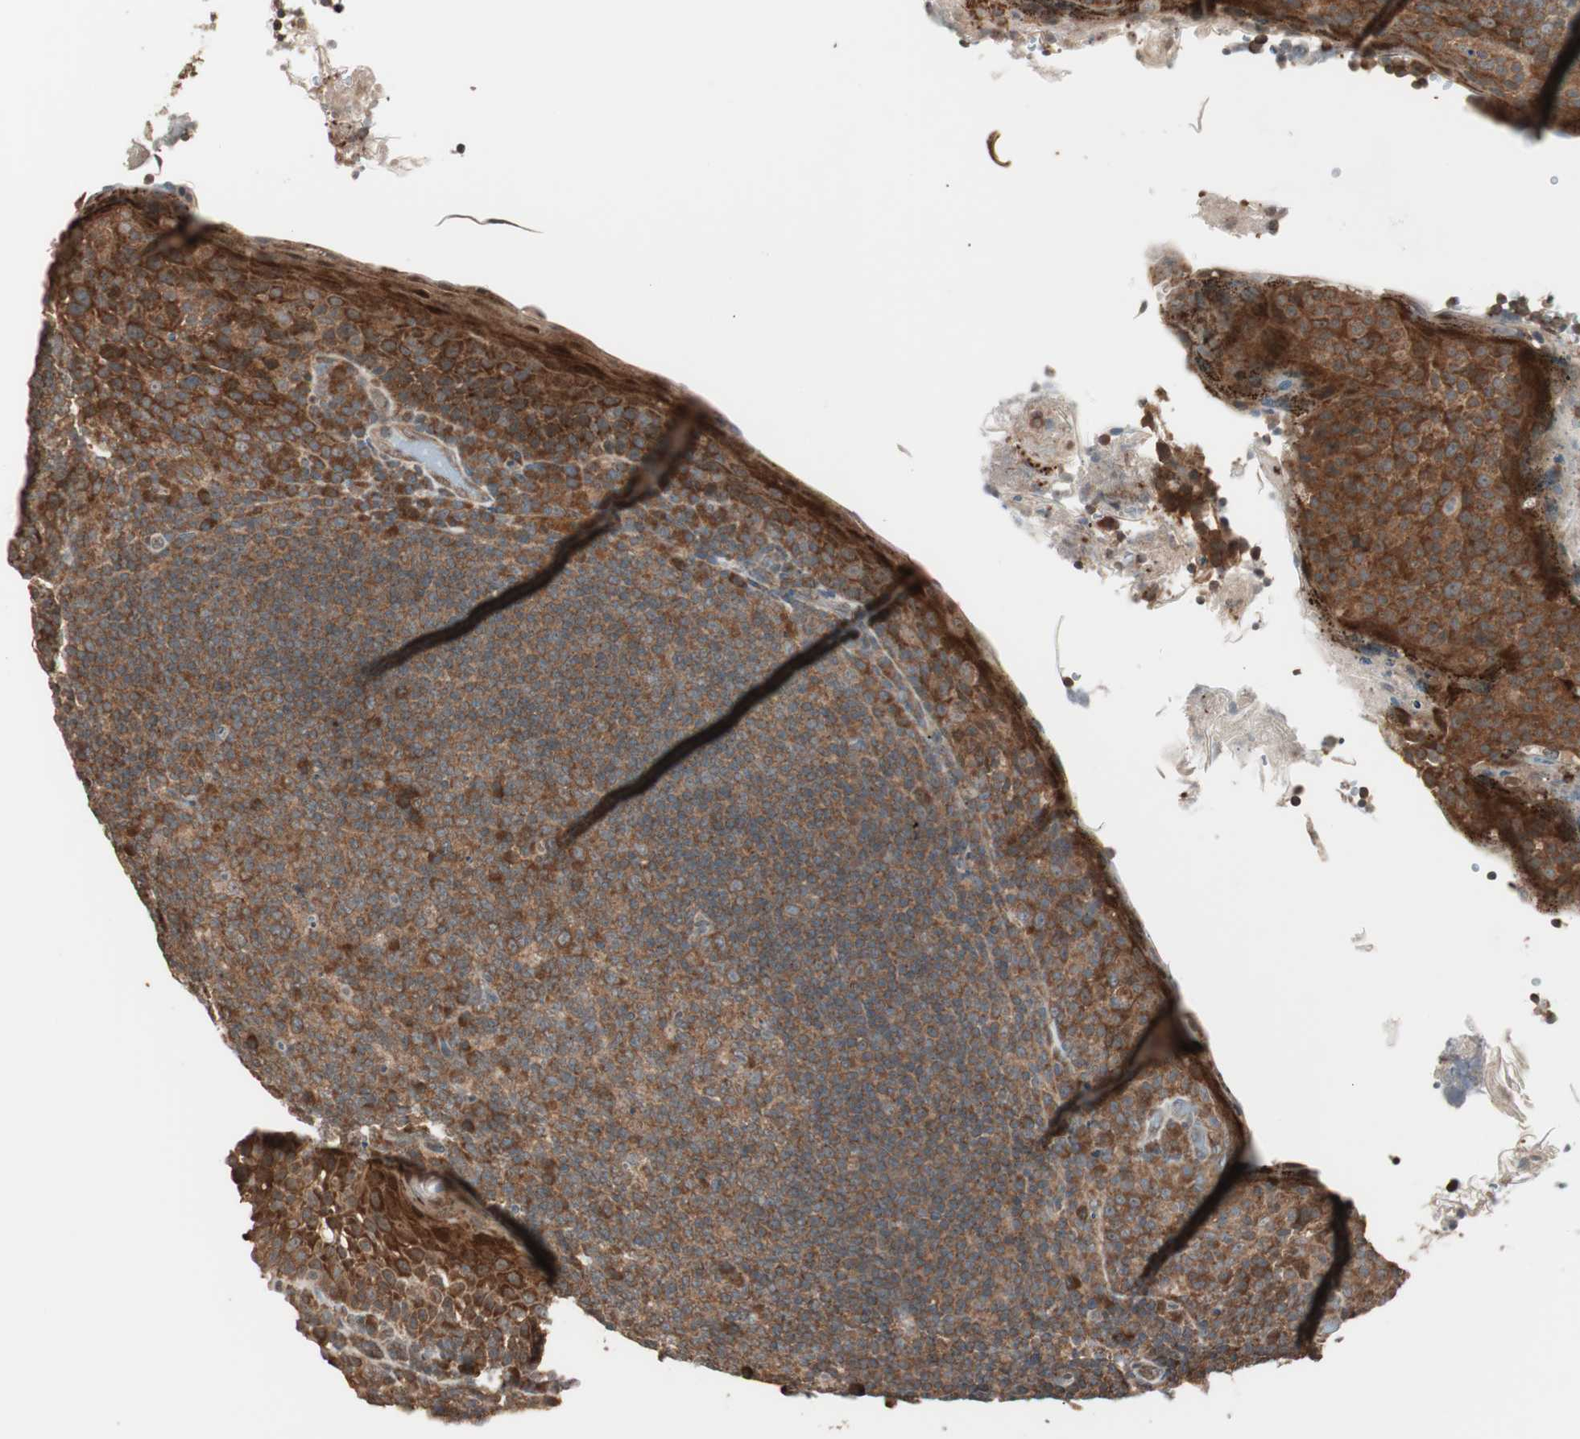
{"staining": {"intensity": "moderate", "quantity": ">75%", "location": "cytoplasmic/membranous"}, "tissue": "tonsil", "cell_type": "Germinal center cells", "image_type": "normal", "snomed": [{"axis": "morphology", "description": "Normal tissue, NOS"}, {"axis": "topography", "description": "Tonsil"}], "caption": "Unremarkable tonsil exhibits moderate cytoplasmic/membranous positivity in approximately >75% of germinal center cells.", "gene": "FBXO5", "patient": {"sex": "male", "age": 17}}